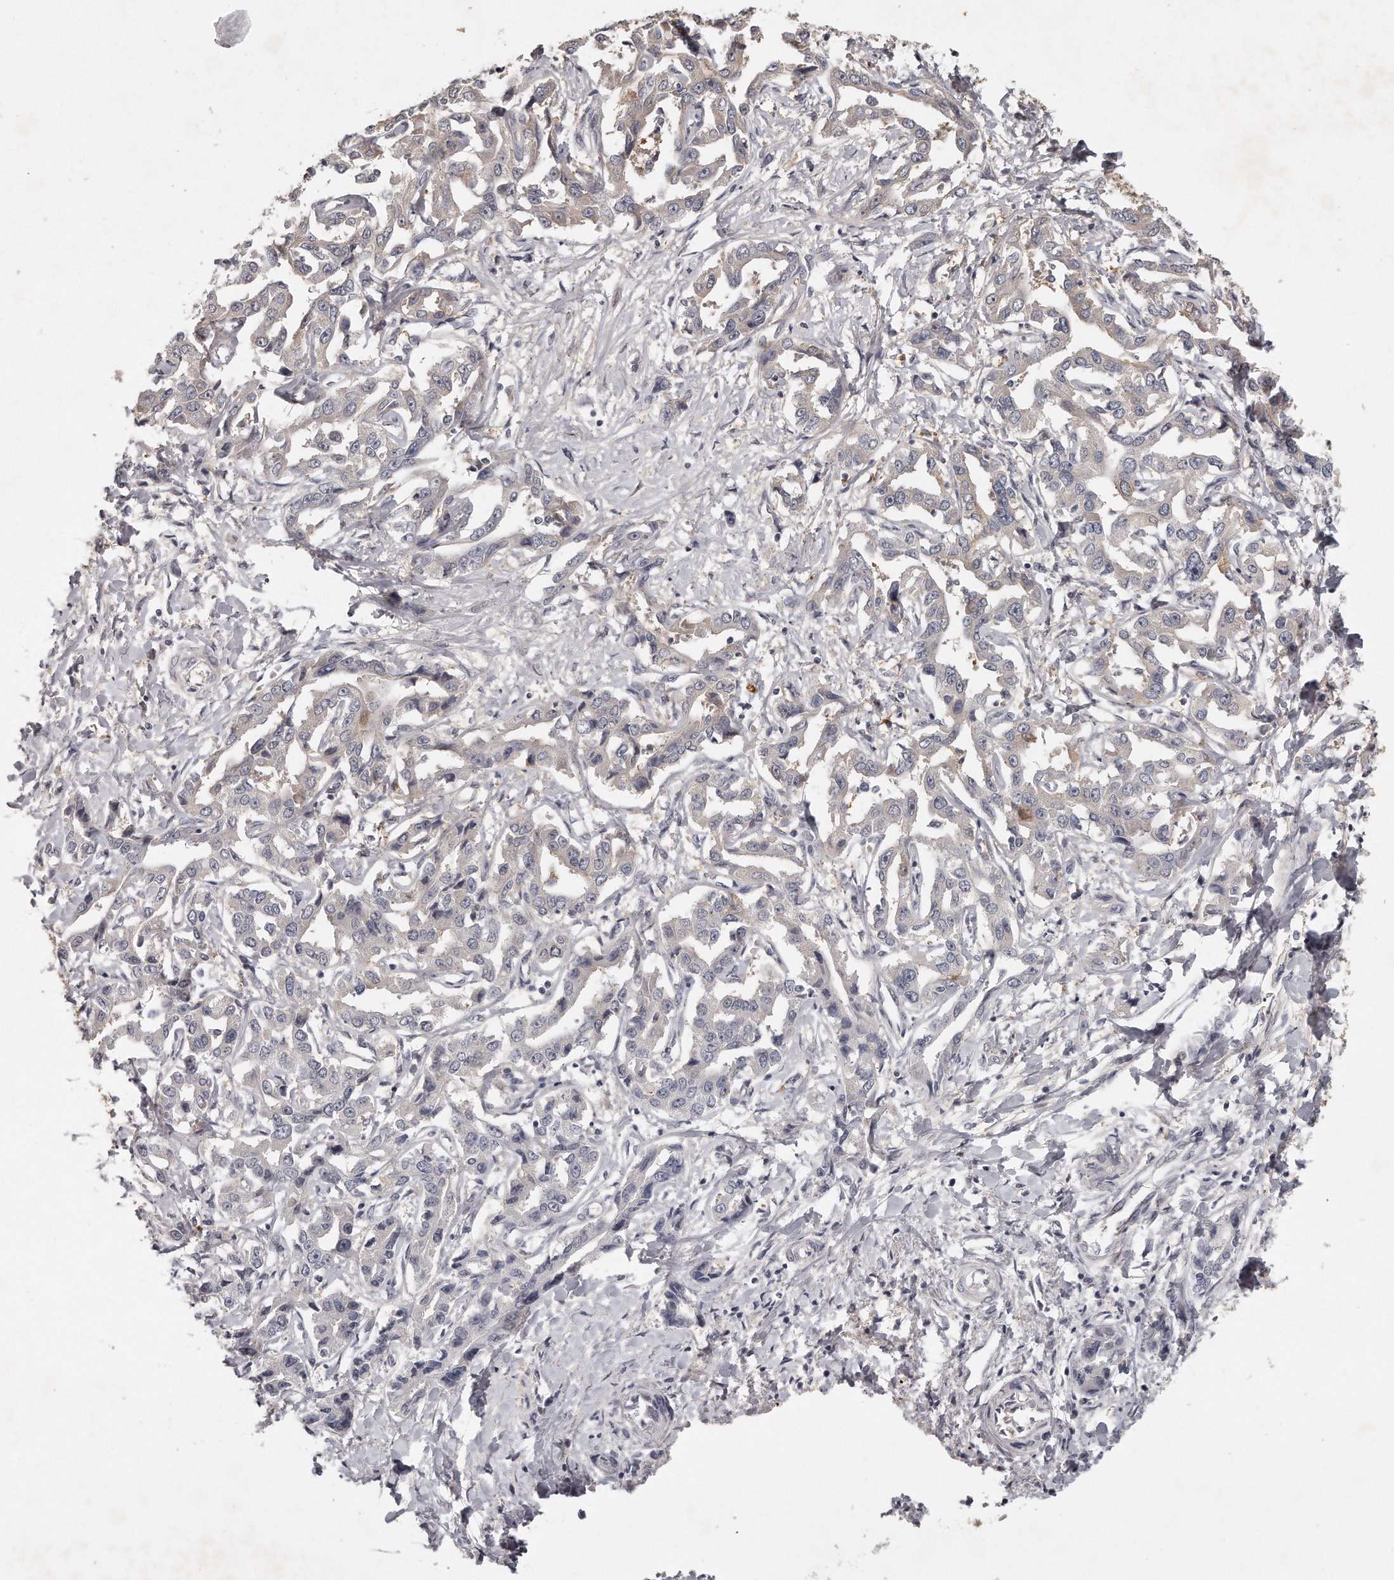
{"staining": {"intensity": "weak", "quantity": "25%-75%", "location": "cytoplasmic/membranous"}, "tissue": "liver cancer", "cell_type": "Tumor cells", "image_type": "cancer", "snomed": [{"axis": "morphology", "description": "Cholangiocarcinoma"}, {"axis": "topography", "description": "Liver"}], "caption": "This image displays IHC staining of liver cancer (cholangiocarcinoma), with low weak cytoplasmic/membranous positivity in about 25%-75% of tumor cells.", "gene": "GGCT", "patient": {"sex": "male", "age": 59}}